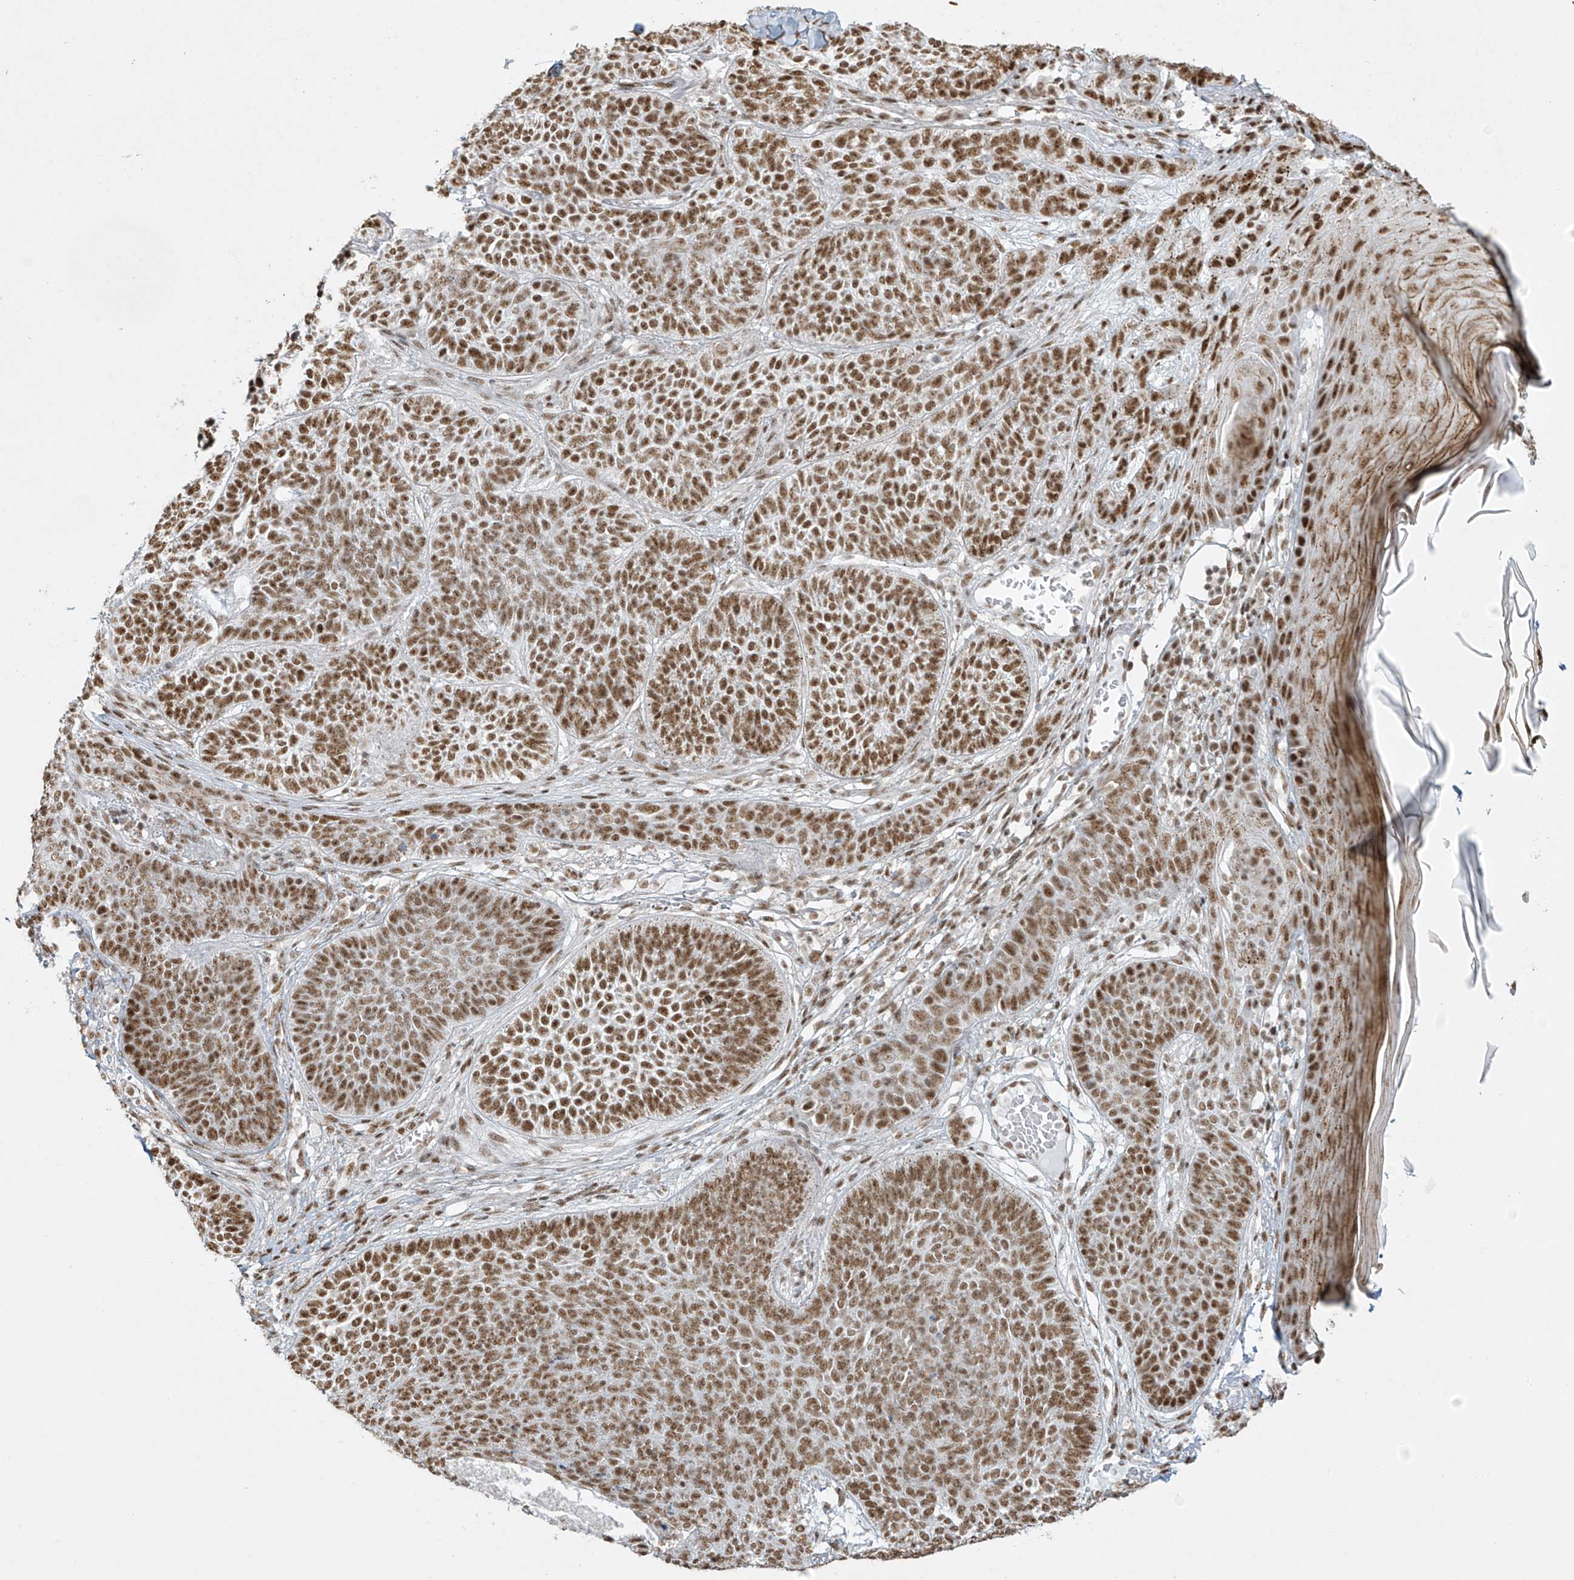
{"staining": {"intensity": "strong", "quantity": ">75%", "location": "nuclear"}, "tissue": "skin cancer", "cell_type": "Tumor cells", "image_type": "cancer", "snomed": [{"axis": "morphology", "description": "Basal cell carcinoma"}, {"axis": "topography", "description": "Skin"}], "caption": "This is an image of immunohistochemistry (IHC) staining of skin cancer, which shows strong staining in the nuclear of tumor cells.", "gene": "MS4A6A", "patient": {"sex": "male", "age": 85}}